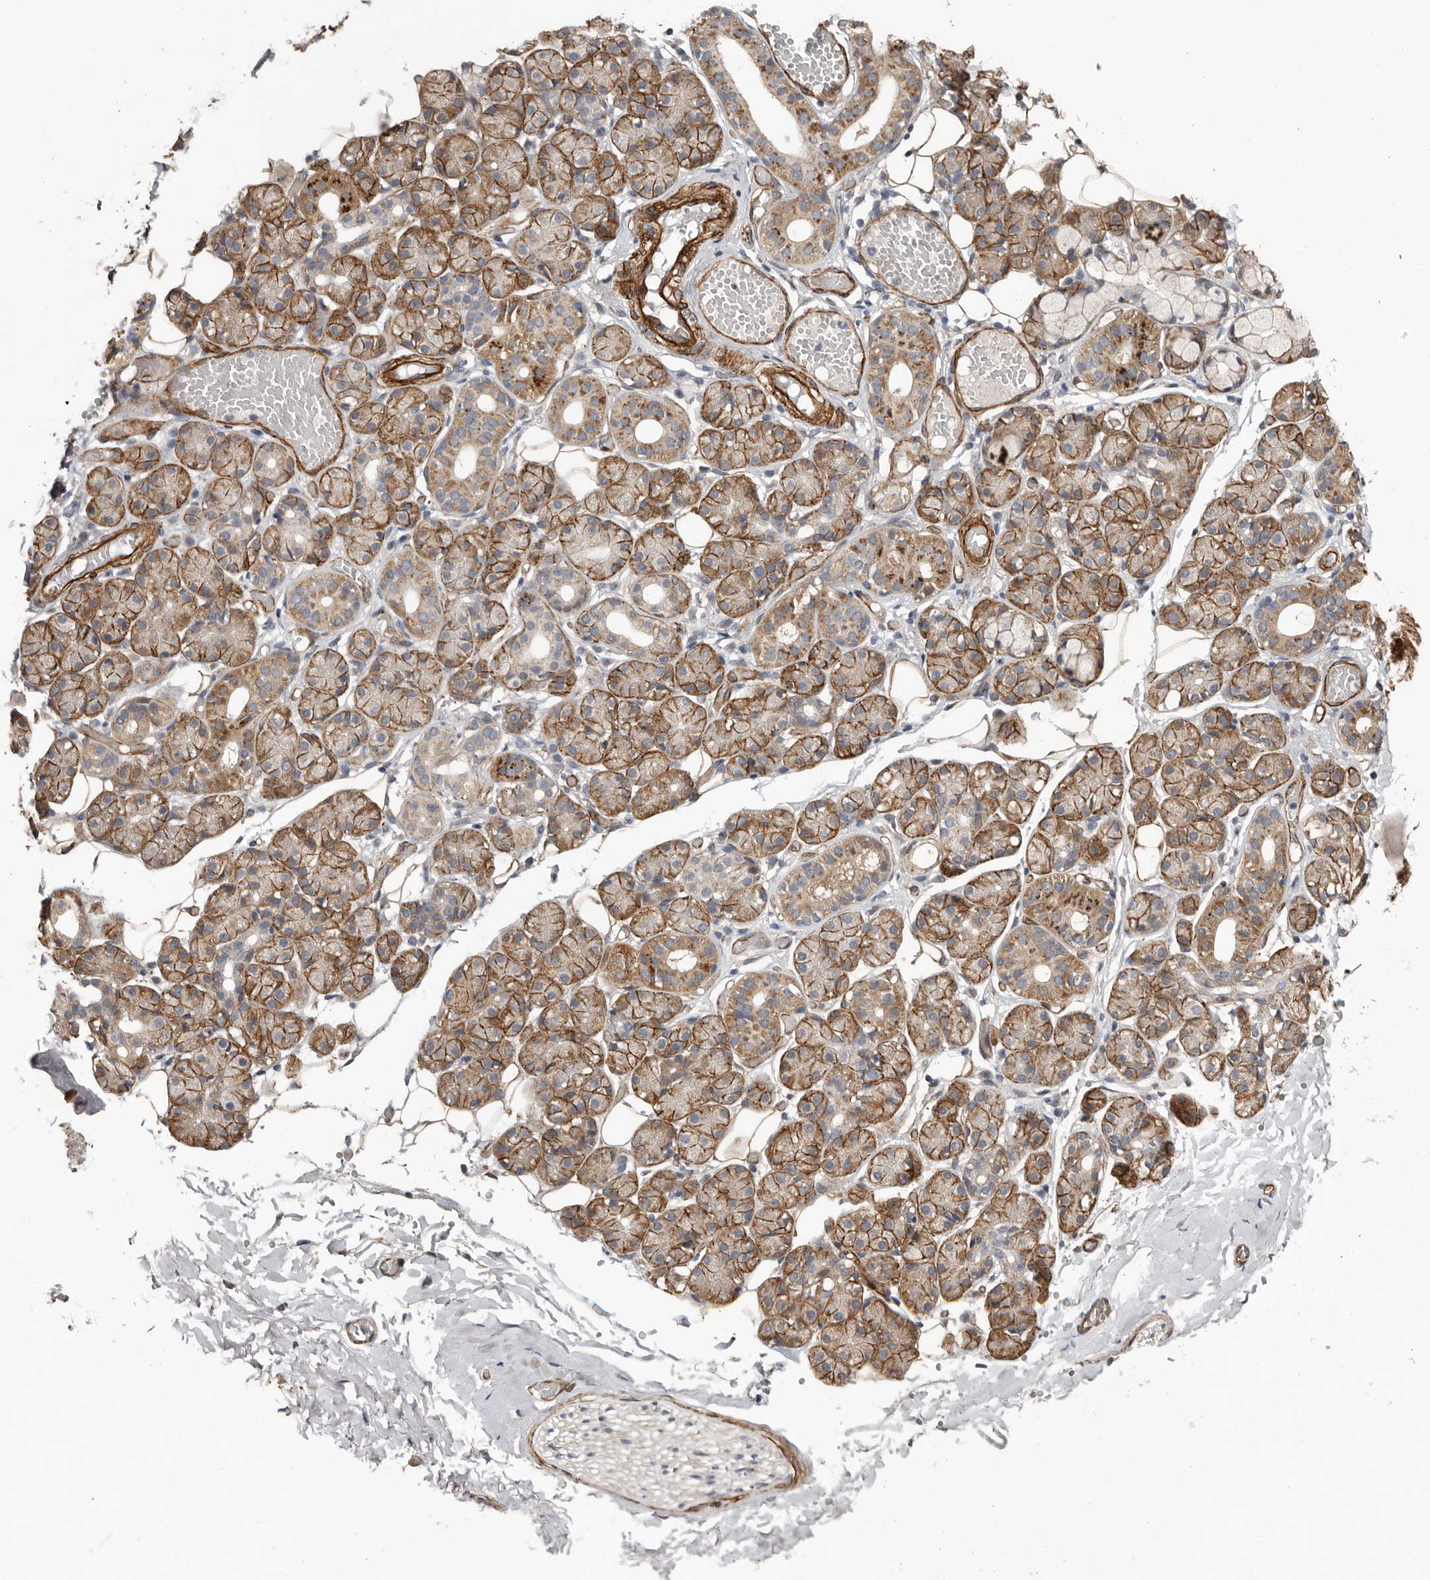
{"staining": {"intensity": "moderate", "quantity": ">75%", "location": "cytoplasmic/membranous"}, "tissue": "salivary gland", "cell_type": "Glandular cells", "image_type": "normal", "snomed": [{"axis": "morphology", "description": "Normal tissue, NOS"}, {"axis": "topography", "description": "Salivary gland"}], "caption": "Protein analysis of benign salivary gland shows moderate cytoplasmic/membranous expression in approximately >75% of glandular cells. (DAB (3,3'-diaminobenzidine) IHC with brightfield microscopy, high magnification).", "gene": "RANBP17", "patient": {"sex": "male", "age": 63}}